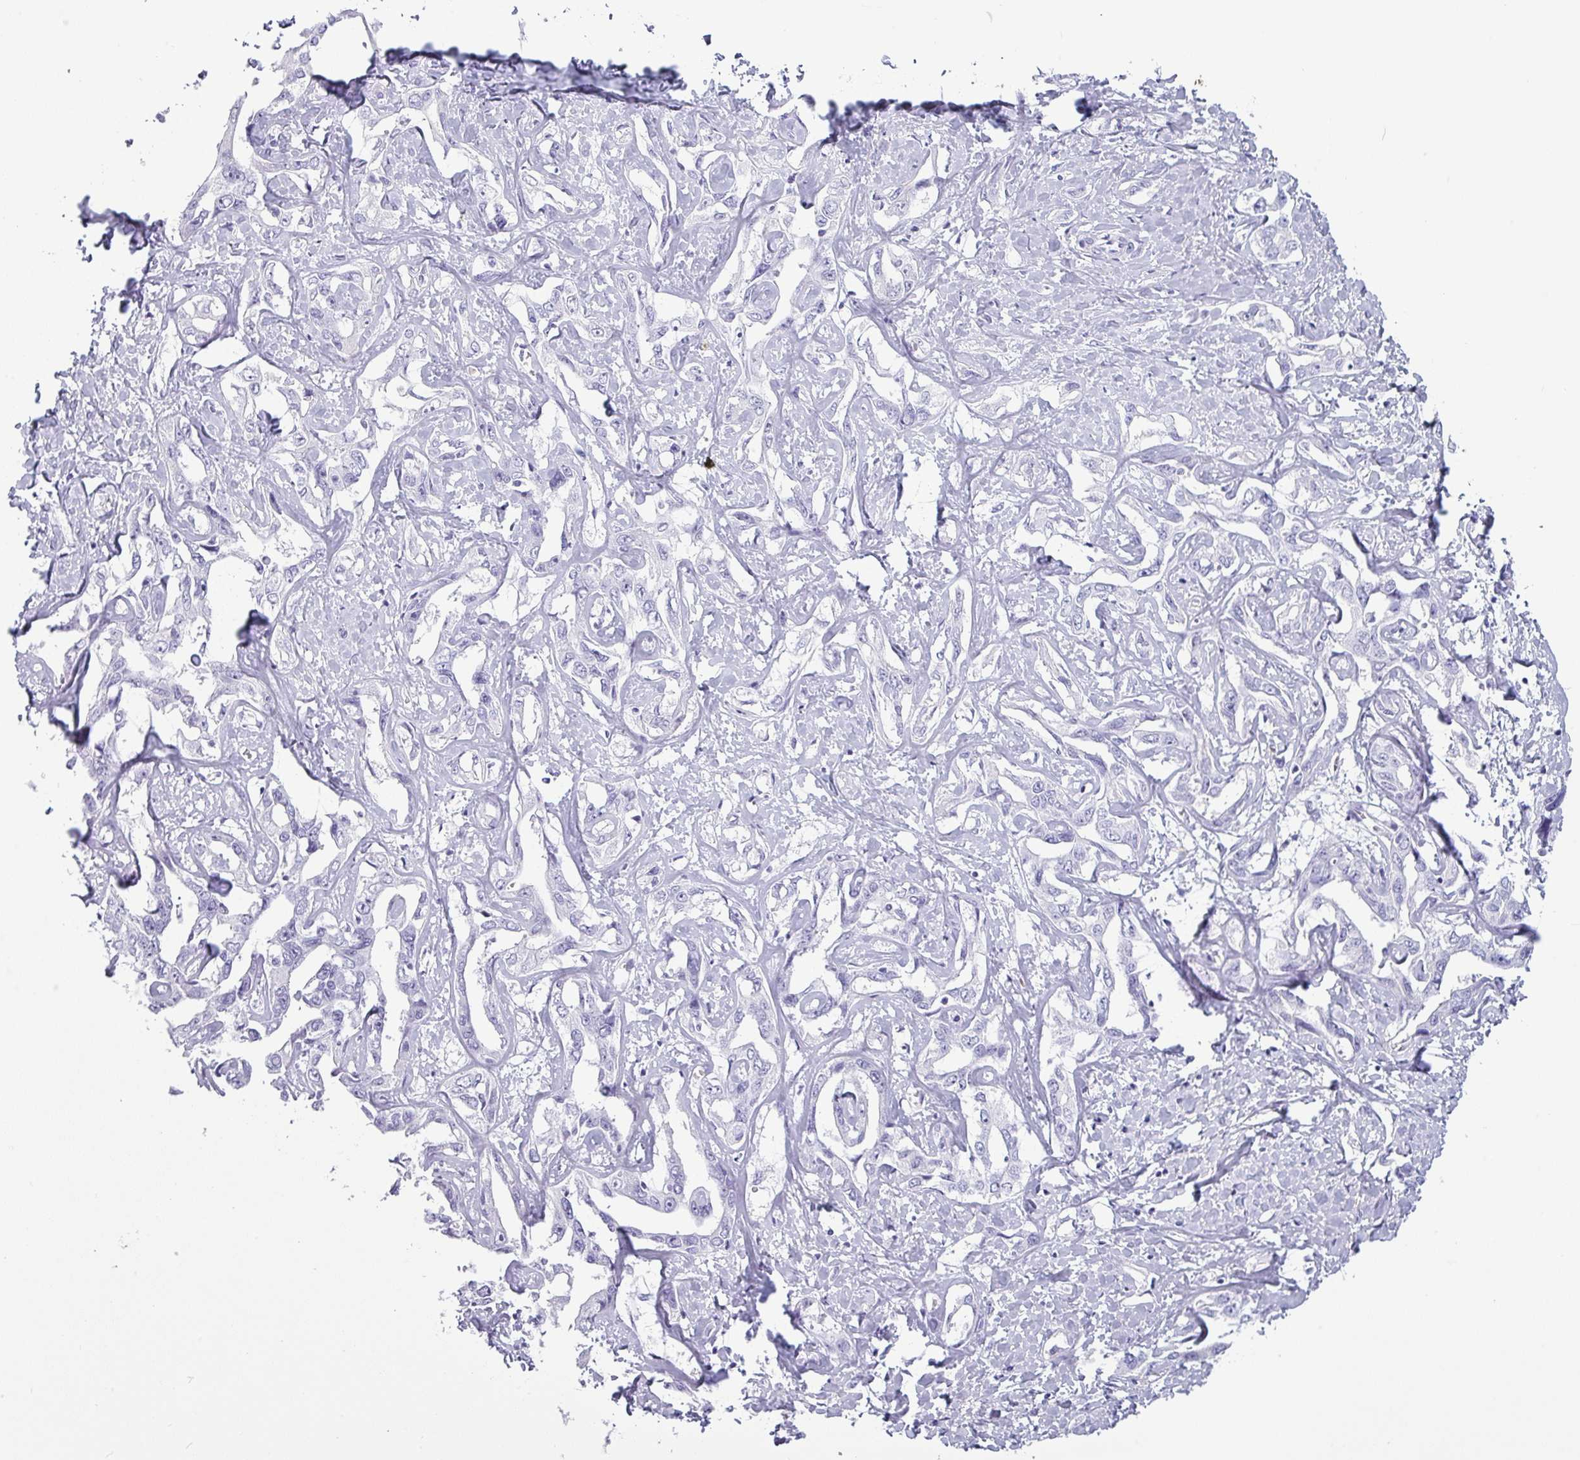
{"staining": {"intensity": "negative", "quantity": "none", "location": "none"}, "tissue": "liver cancer", "cell_type": "Tumor cells", "image_type": "cancer", "snomed": [{"axis": "morphology", "description": "Cholangiocarcinoma"}, {"axis": "topography", "description": "Liver"}], "caption": "Immunohistochemistry (IHC) of liver cancer shows no positivity in tumor cells. (DAB immunohistochemistry visualized using brightfield microscopy, high magnification).", "gene": "CRYBB2", "patient": {"sex": "male", "age": 59}}